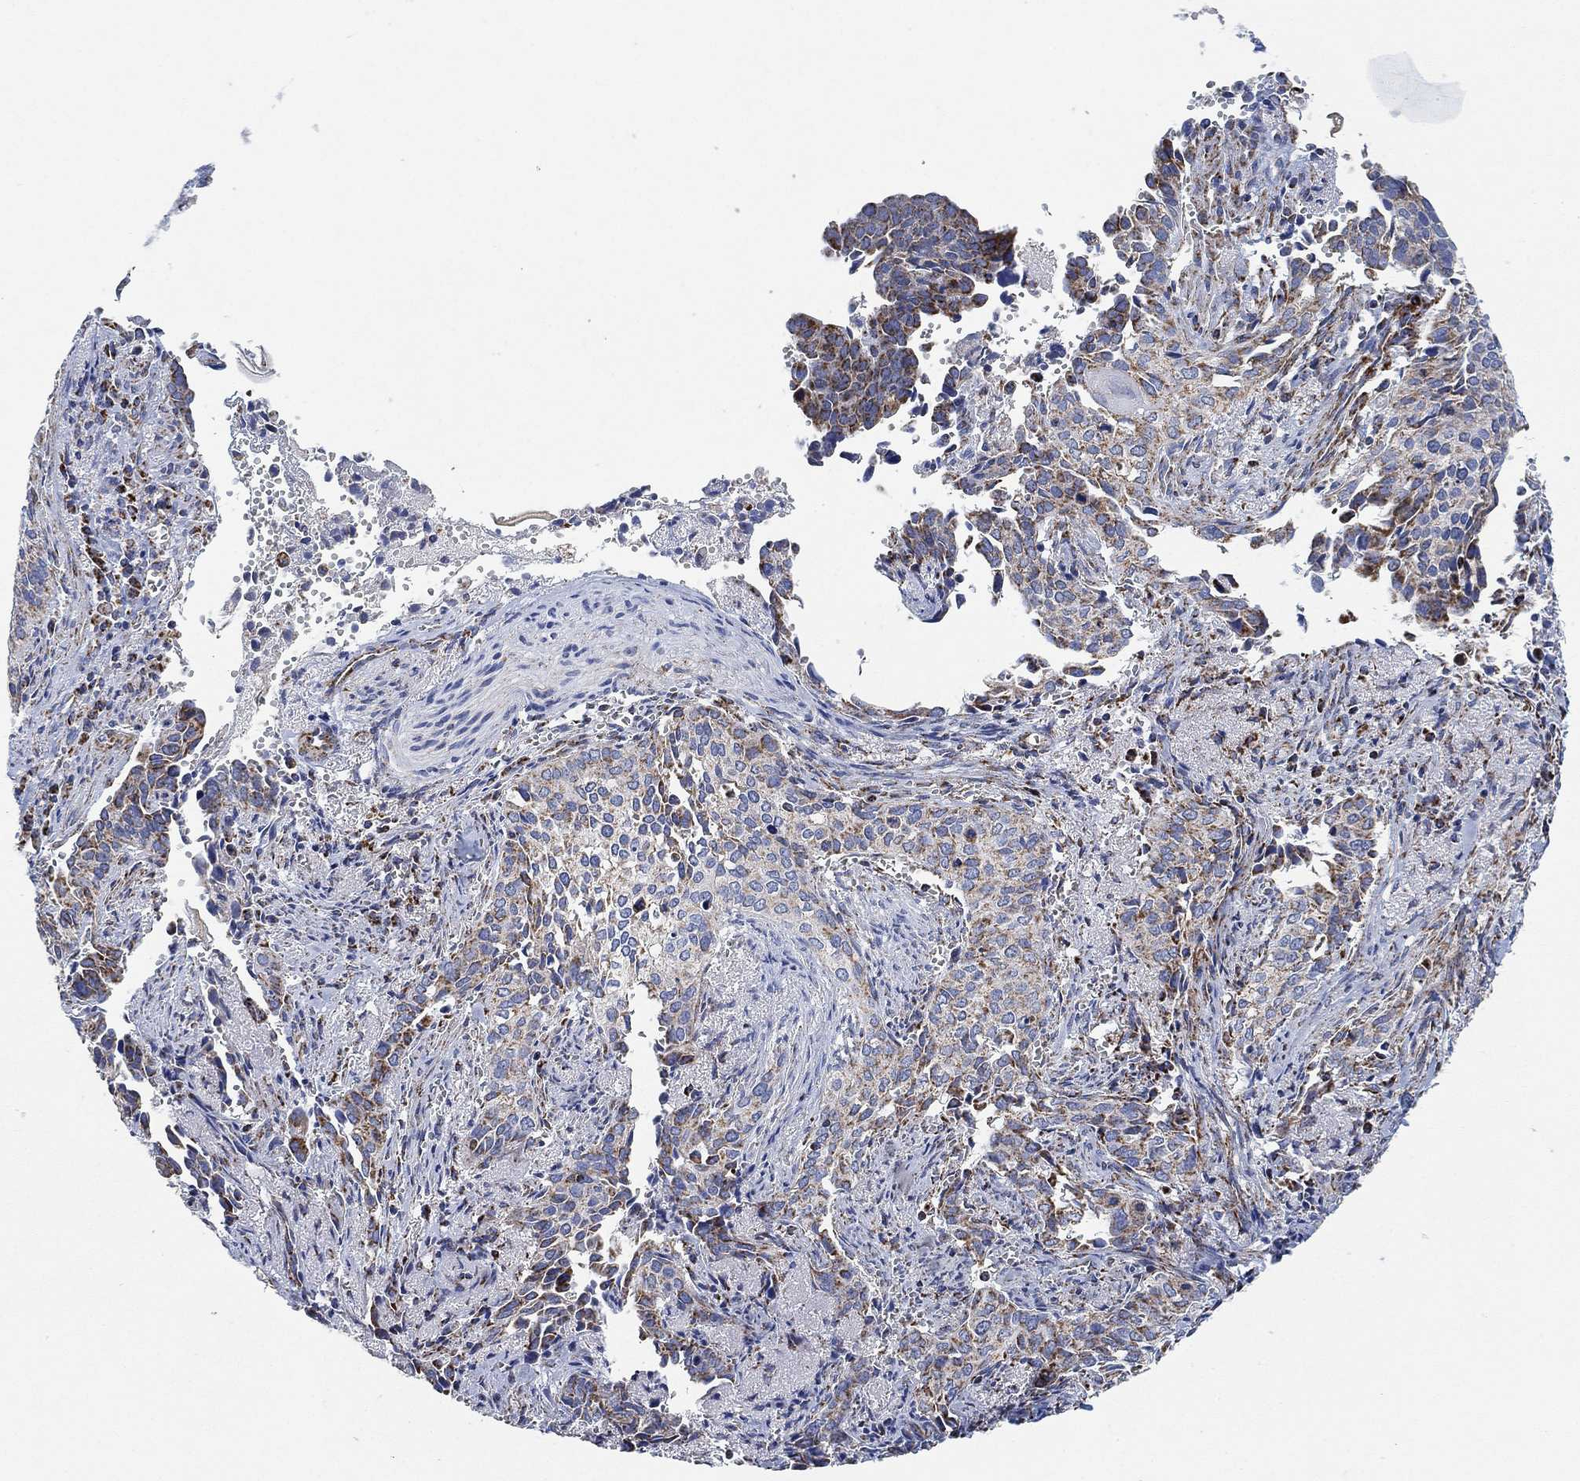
{"staining": {"intensity": "weak", "quantity": "<25%", "location": "cytoplasmic/membranous"}, "tissue": "cervical cancer", "cell_type": "Tumor cells", "image_type": "cancer", "snomed": [{"axis": "morphology", "description": "Squamous cell carcinoma, NOS"}, {"axis": "topography", "description": "Cervix"}], "caption": "Tumor cells are negative for protein expression in human squamous cell carcinoma (cervical).", "gene": "NDUFS3", "patient": {"sex": "female", "age": 29}}